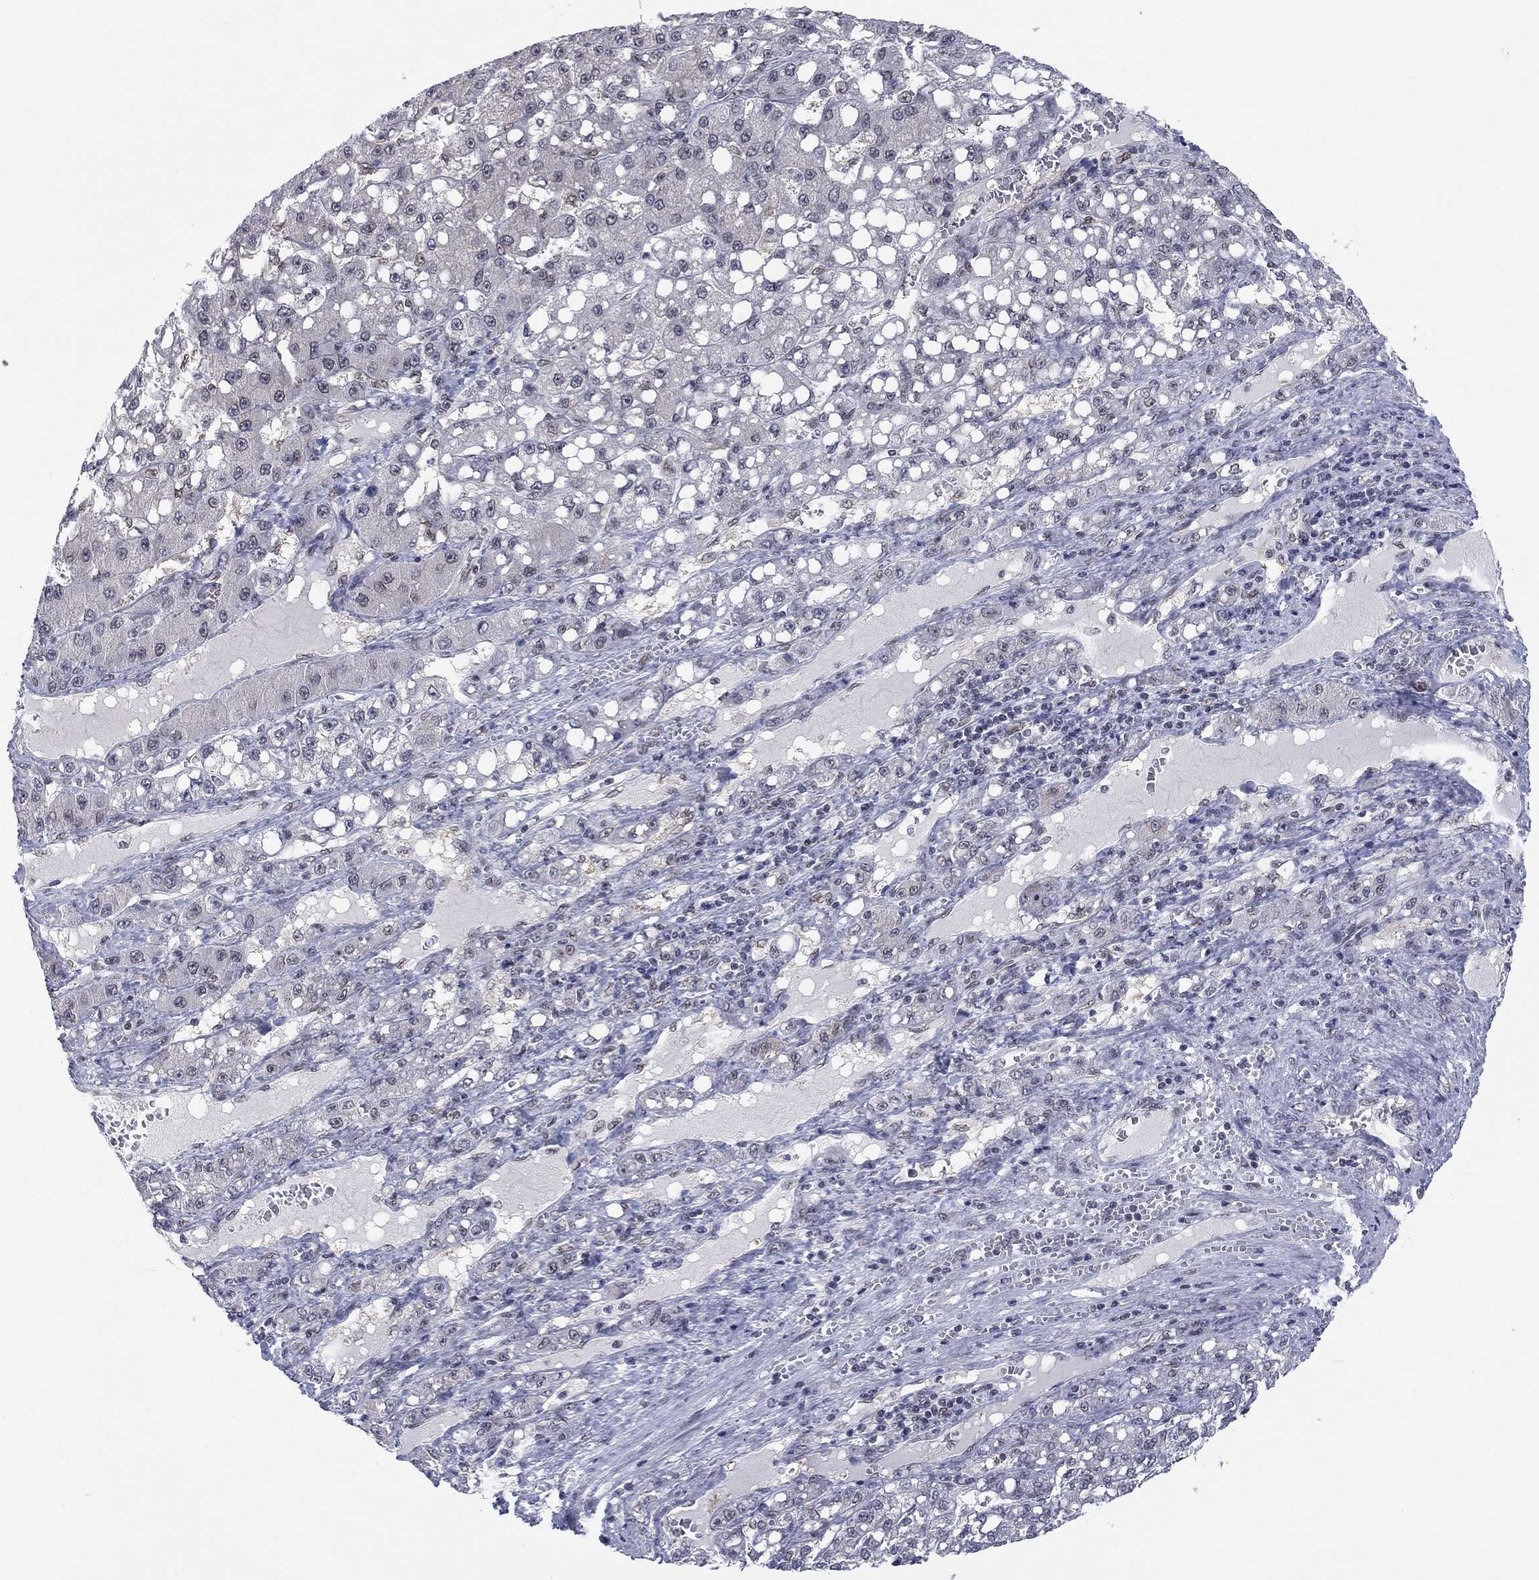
{"staining": {"intensity": "negative", "quantity": "none", "location": "none"}, "tissue": "liver cancer", "cell_type": "Tumor cells", "image_type": "cancer", "snomed": [{"axis": "morphology", "description": "Carcinoma, Hepatocellular, NOS"}, {"axis": "topography", "description": "Liver"}], "caption": "Protein analysis of hepatocellular carcinoma (liver) exhibits no significant expression in tumor cells. The staining is performed using DAB brown chromogen with nuclei counter-stained in using hematoxylin.", "gene": "FYTTD1", "patient": {"sex": "female", "age": 65}}